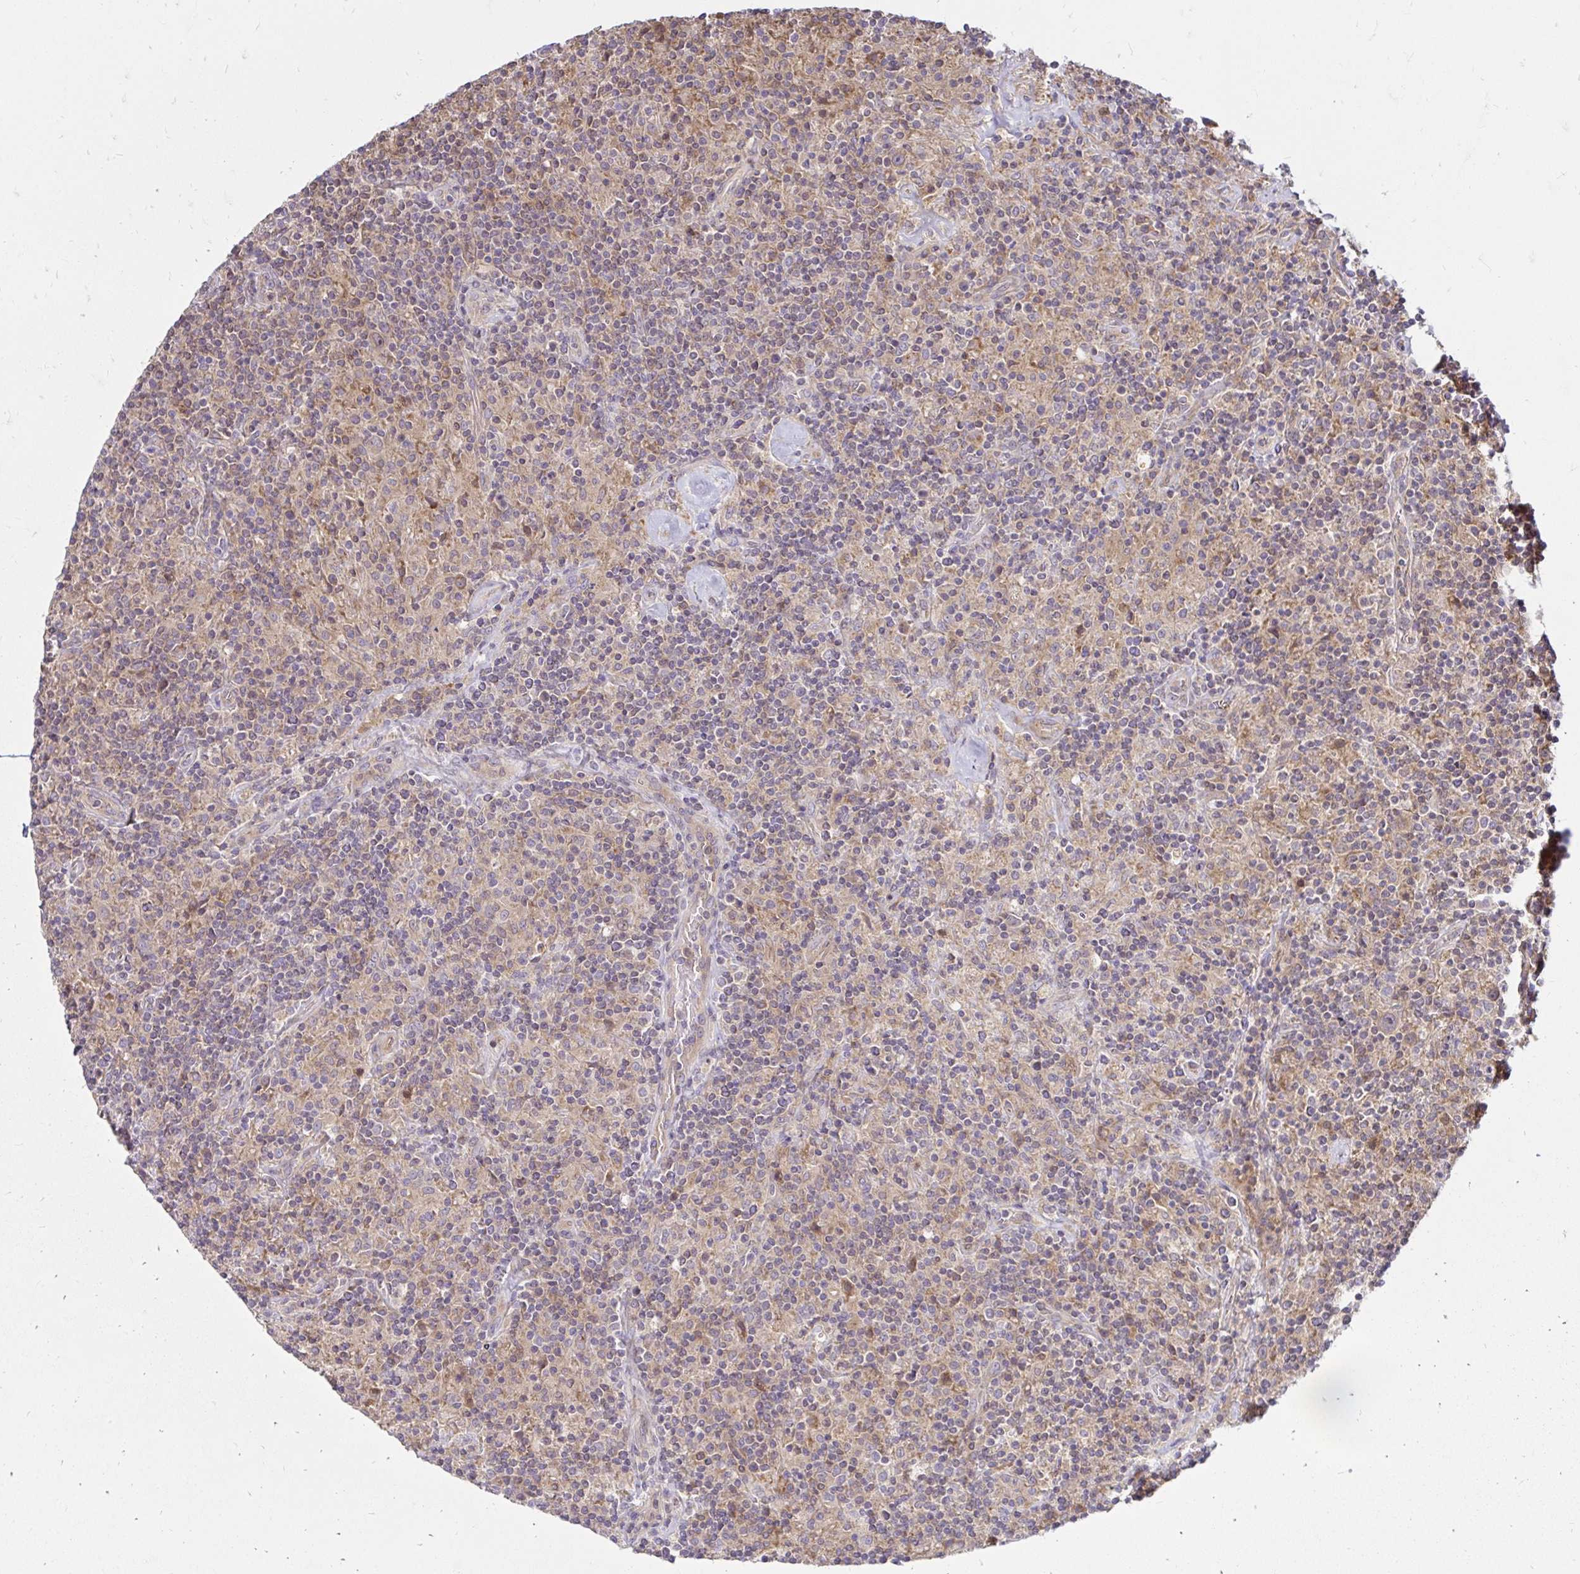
{"staining": {"intensity": "negative", "quantity": "none", "location": "none"}, "tissue": "lymphoma", "cell_type": "Tumor cells", "image_type": "cancer", "snomed": [{"axis": "morphology", "description": "Hodgkin's disease, NOS"}, {"axis": "topography", "description": "Lymph node"}], "caption": "DAB immunohistochemical staining of human Hodgkin's disease demonstrates no significant positivity in tumor cells.", "gene": "ITGA2", "patient": {"sex": "male", "age": 70}}